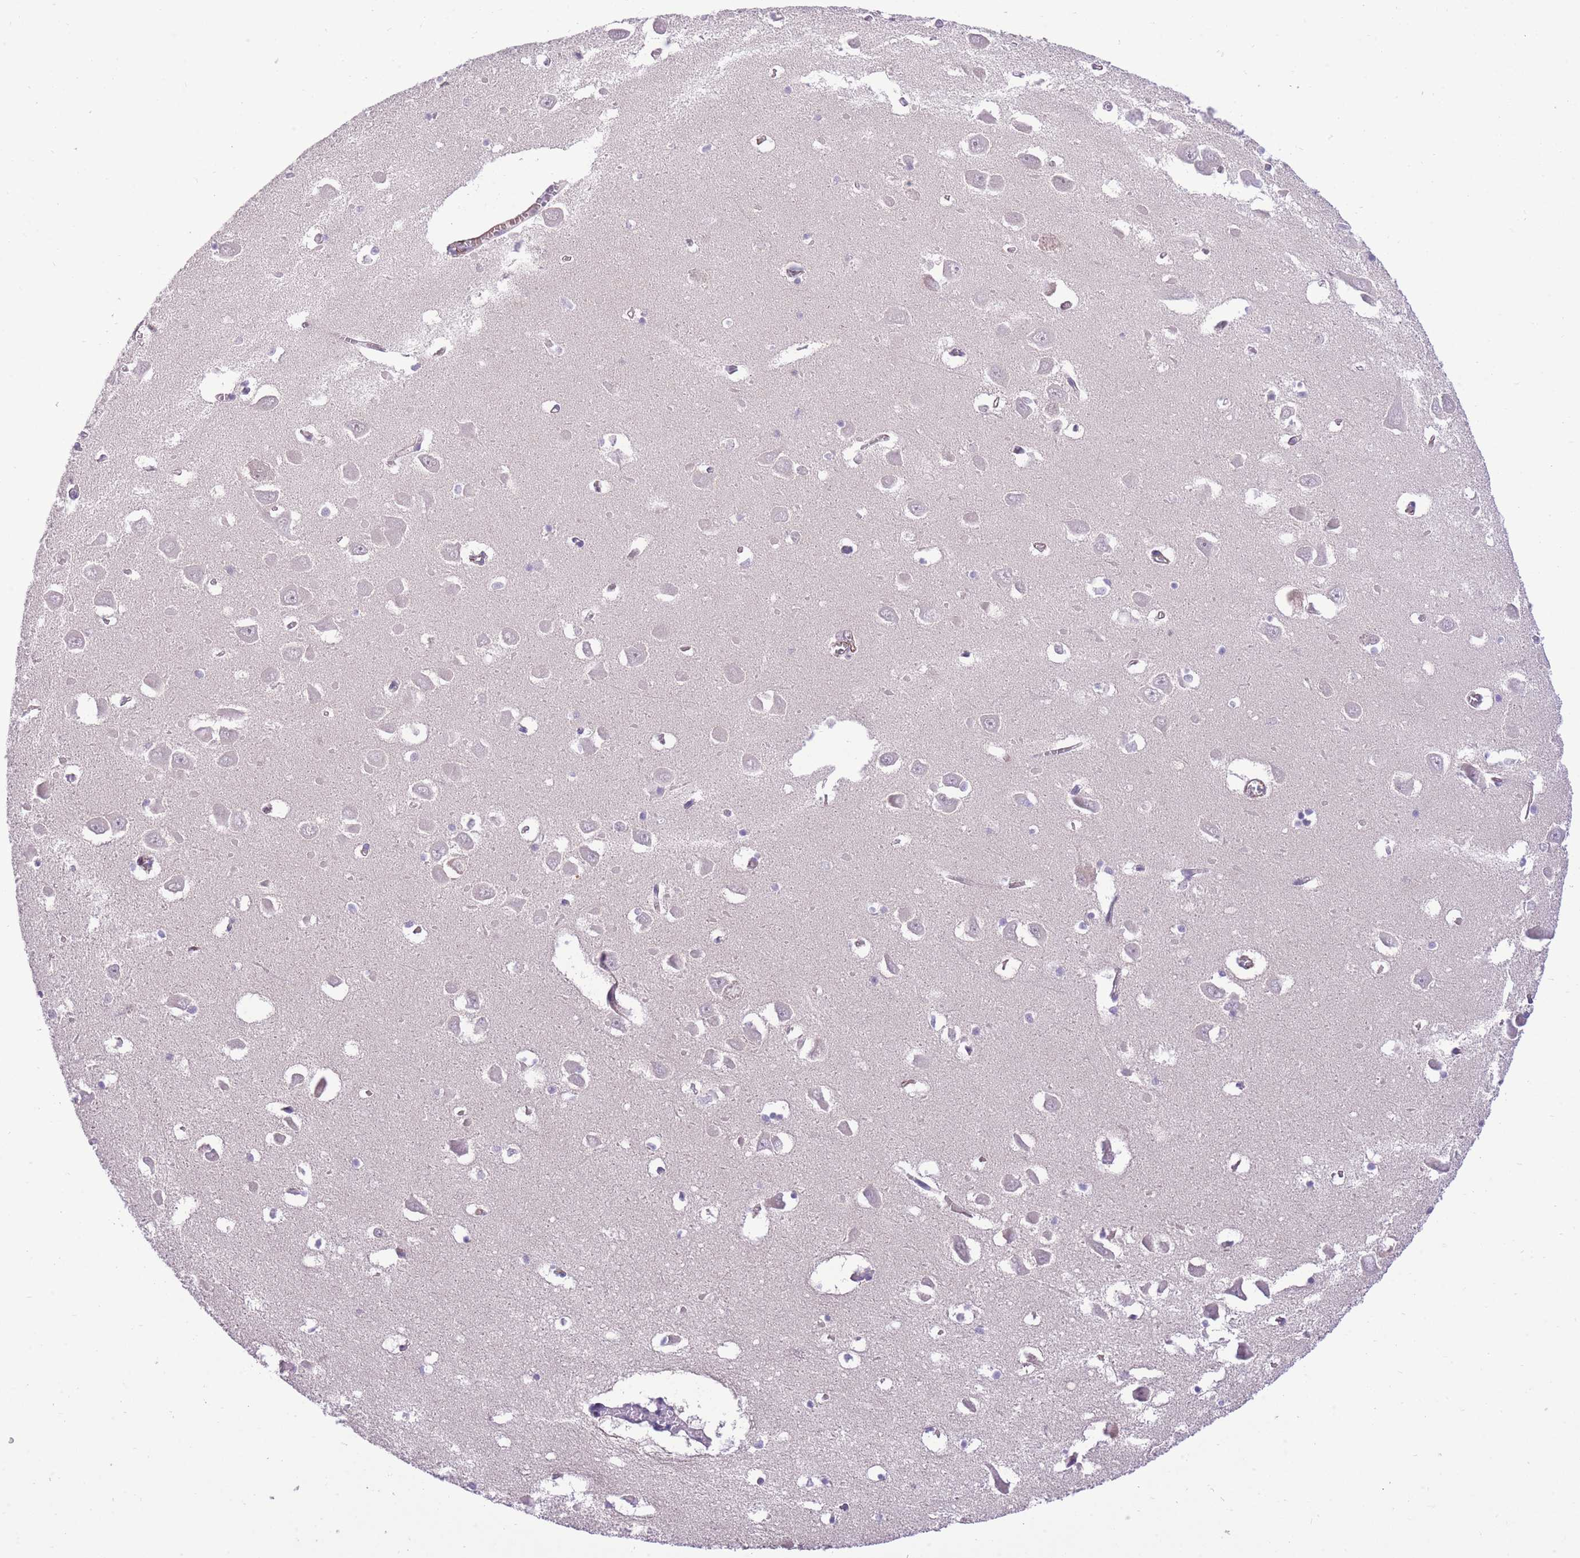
{"staining": {"intensity": "negative", "quantity": "none", "location": "none"}, "tissue": "hippocampus", "cell_type": "Glial cells", "image_type": "normal", "snomed": [{"axis": "morphology", "description": "Normal tissue, NOS"}, {"axis": "topography", "description": "Hippocampus"}], "caption": "Immunohistochemistry image of unremarkable hippocampus stained for a protein (brown), which demonstrates no expression in glial cells.", "gene": "ELL", "patient": {"sex": "male", "age": 70}}